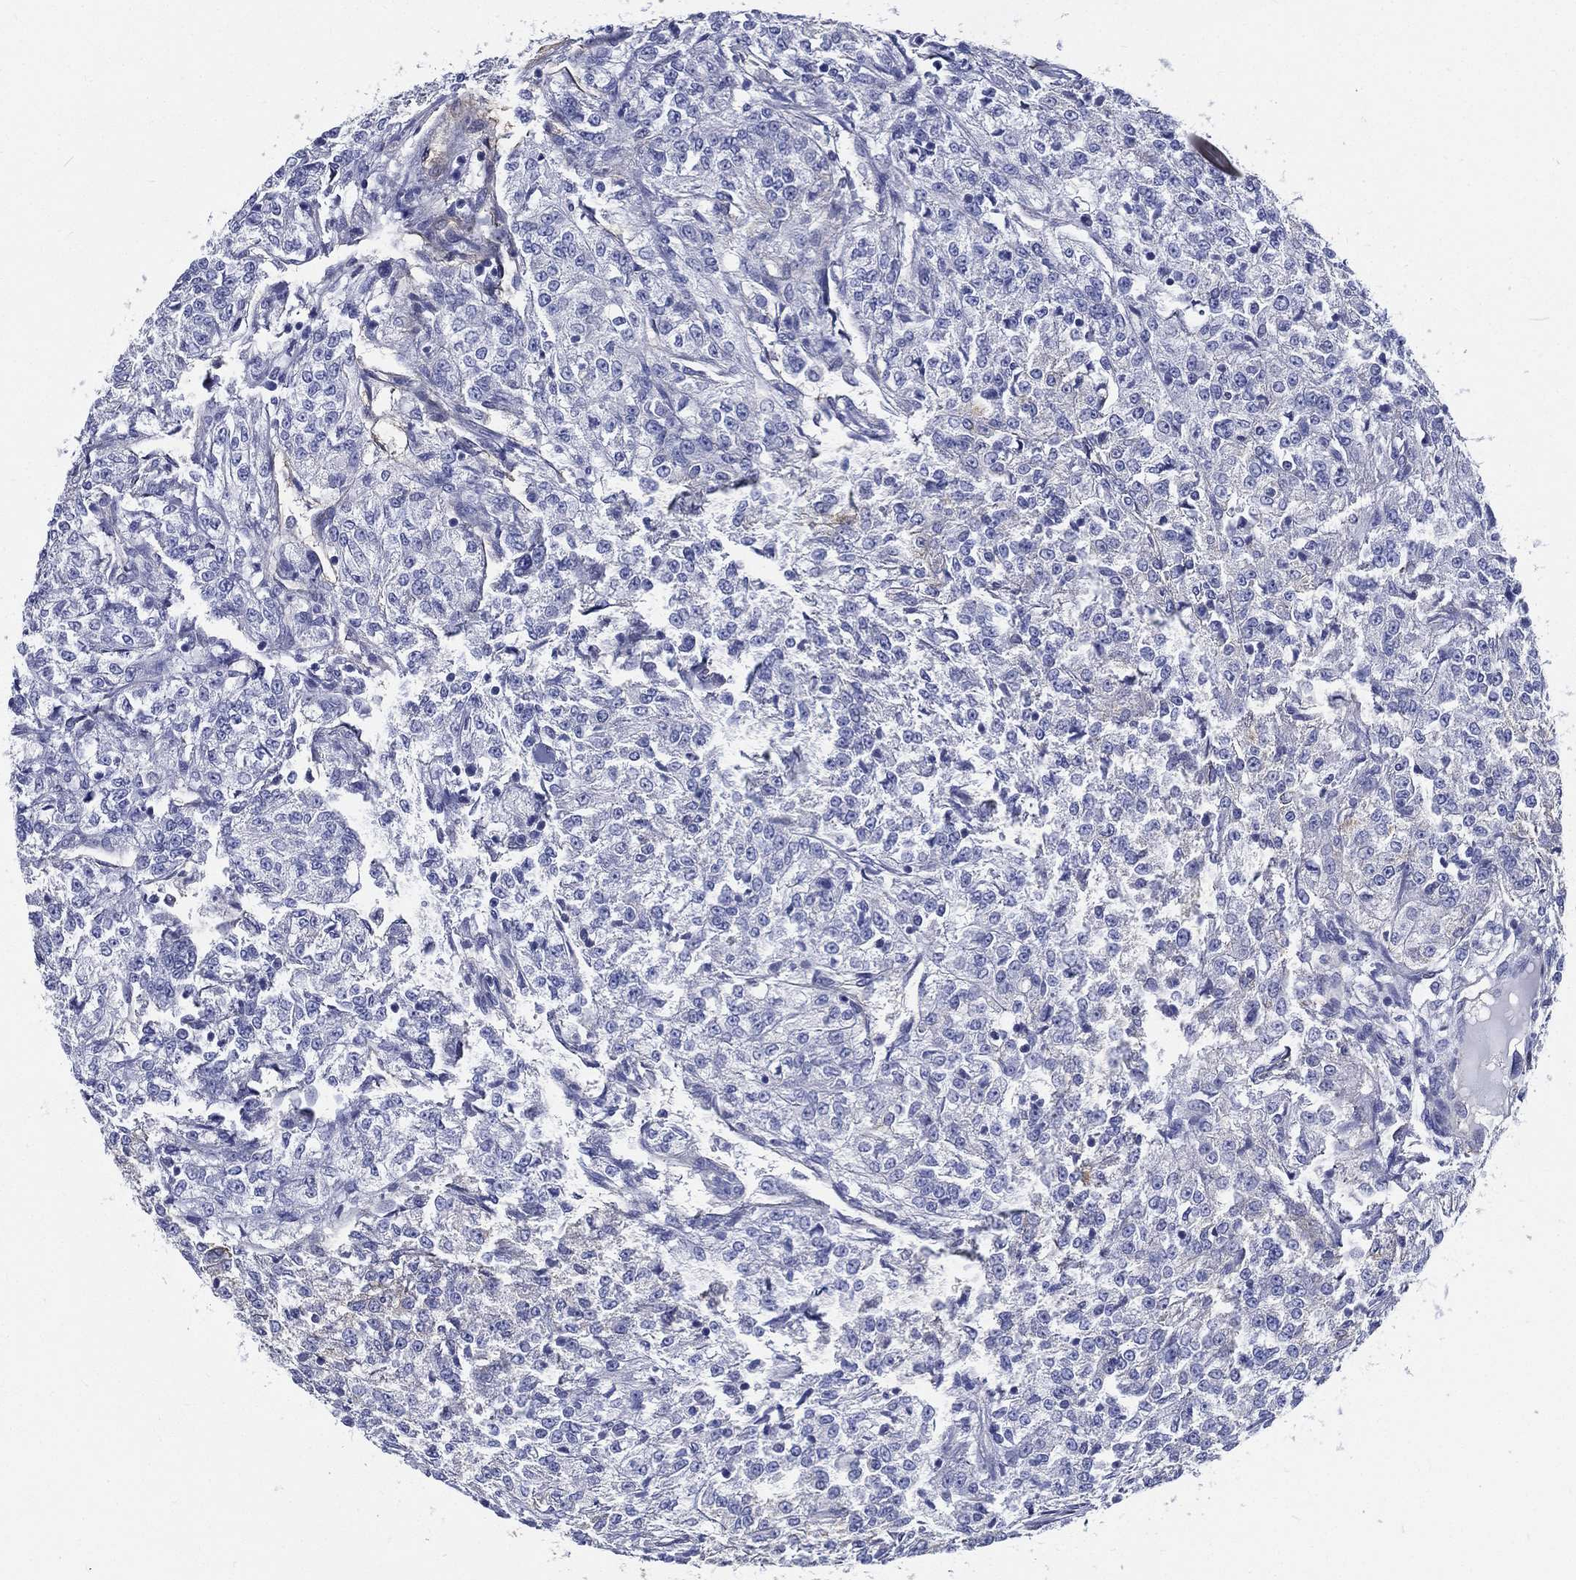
{"staining": {"intensity": "negative", "quantity": "none", "location": "none"}, "tissue": "renal cancer", "cell_type": "Tumor cells", "image_type": "cancer", "snomed": [{"axis": "morphology", "description": "Adenocarcinoma, NOS"}, {"axis": "topography", "description": "Kidney"}], "caption": "There is no significant staining in tumor cells of renal cancer. (DAB IHC visualized using brightfield microscopy, high magnification).", "gene": "NEDD9", "patient": {"sex": "female", "age": 63}}